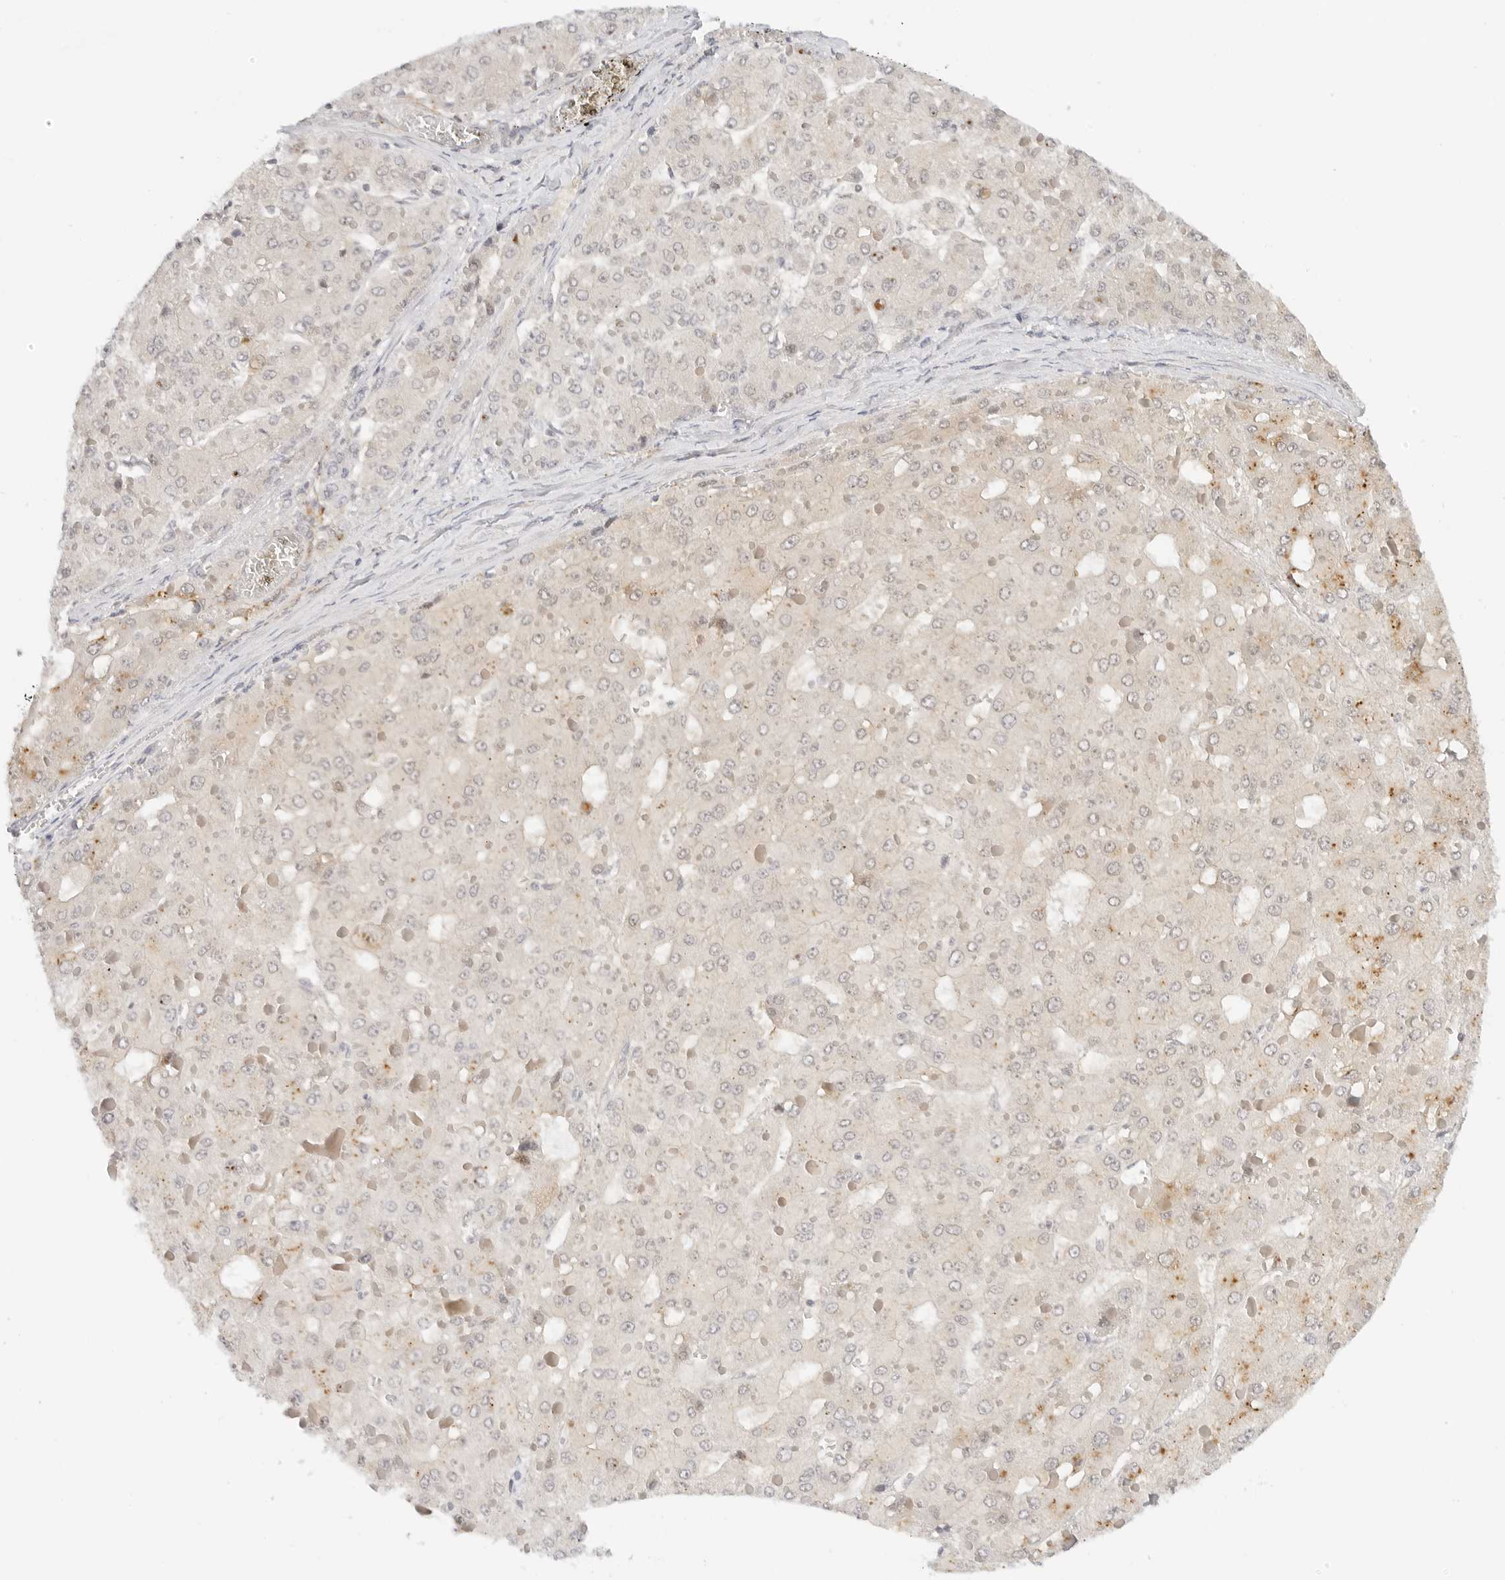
{"staining": {"intensity": "negative", "quantity": "none", "location": "none"}, "tissue": "liver cancer", "cell_type": "Tumor cells", "image_type": "cancer", "snomed": [{"axis": "morphology", "description": "Carcinoma, Hepatocellular, NOS"}, {"axis": "topography", "description": "Liver"}], "caption": "Photomicrograph shows no significant protein positivity in tumor cells of hepatocellular carcinoma (liver).", "gene": "PCDH19", "patient": {"sex": "female", "age": 73}}